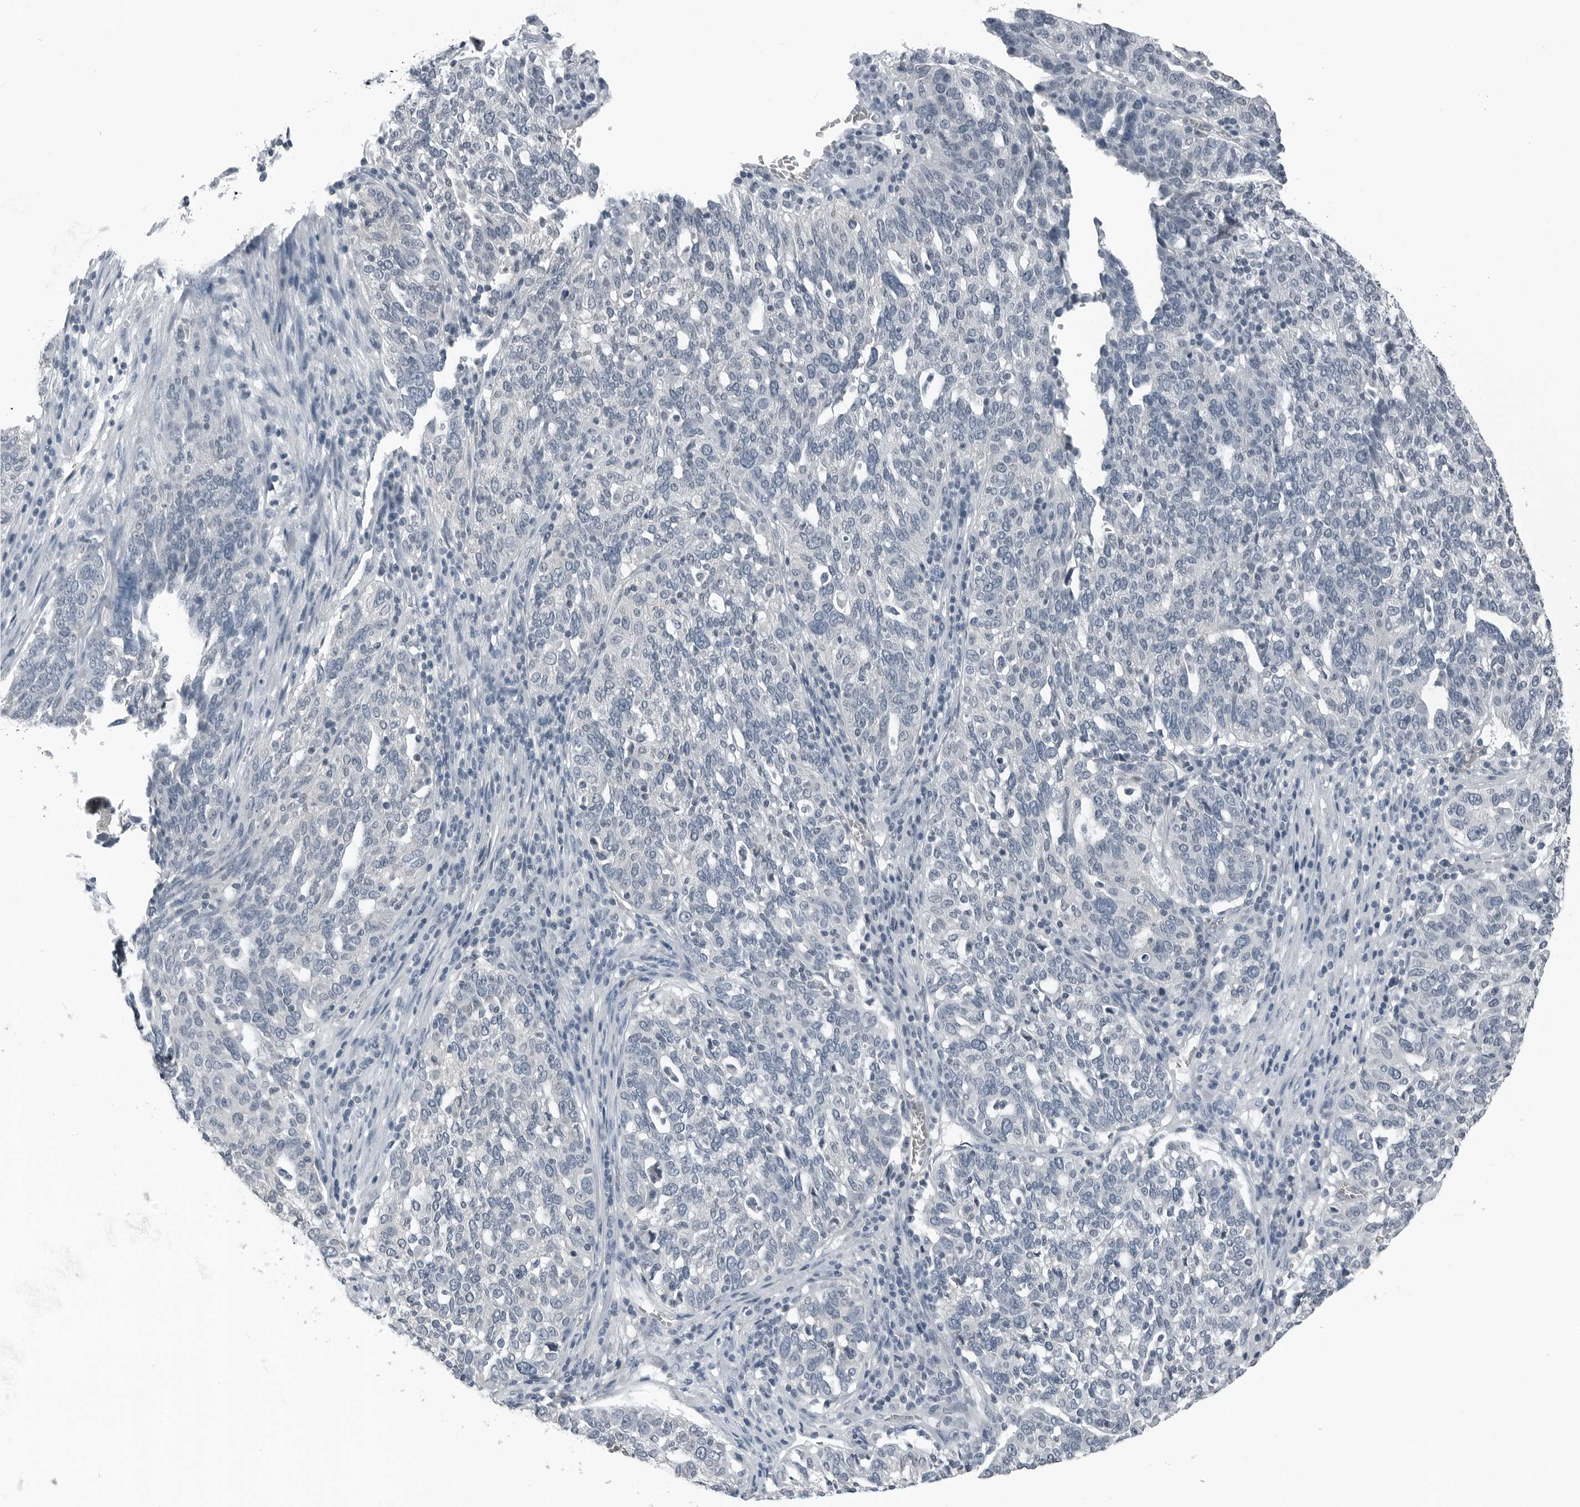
{"staining": {"intensity": "negative", "quantity": "none", "location": "none"}, "tissue": "ovarian cancer", "cell_type": "Tumor cells", "image_type": "cancer", "snomed": [{"axis": "morphology", "description": "Cystadenocarcinoma, serous, NOS"}, {"axis": "topography", "description": "Ovary"}], "caption": "Serous cystadenocarcinoma (ovarian) was stained to show a protein in brown. There is no significant staining in tumor cells.", "gene": "SPINK1", "patient": {"sex": "female", "age": 59}}